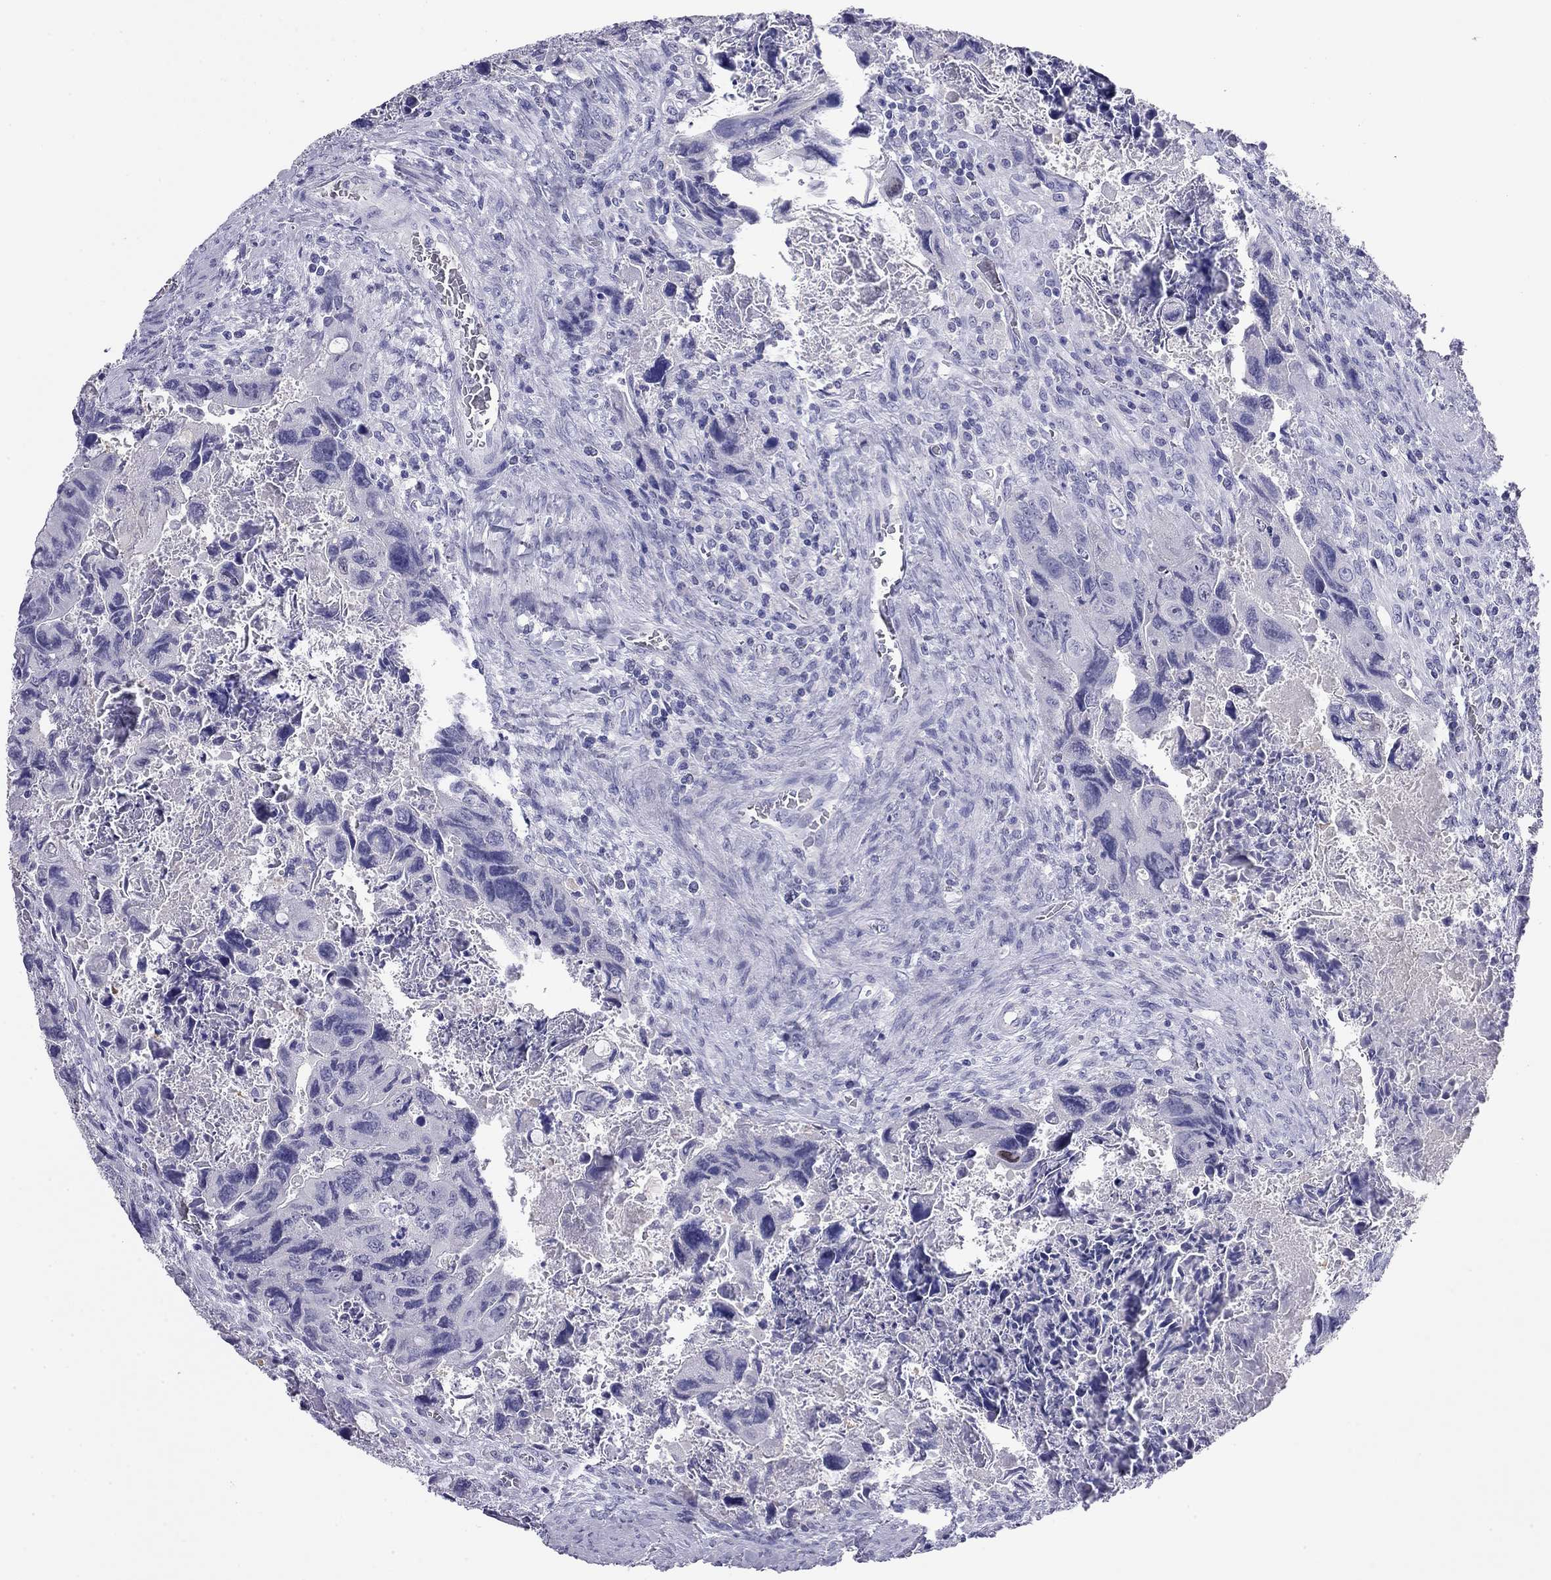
{"staining": {"intensity": "negative", "quantity": "none", "location": "none"}, "tissue": "colorectal cancer", "cell_type": "Tumor cells", "image_type": "cancer", "snomed": [{"axis": "morphology", "description": "Adenocarcinoma, NOS"}, {"axis": "topography", "description": "Rectum"}], "caption": "DAB immunohistochemical staining of colorectal adenocarcinoma exhibits no significant staining in tumor cells.", "gene": "ODF4", "patient": {"sex": "male", "age": 62}}